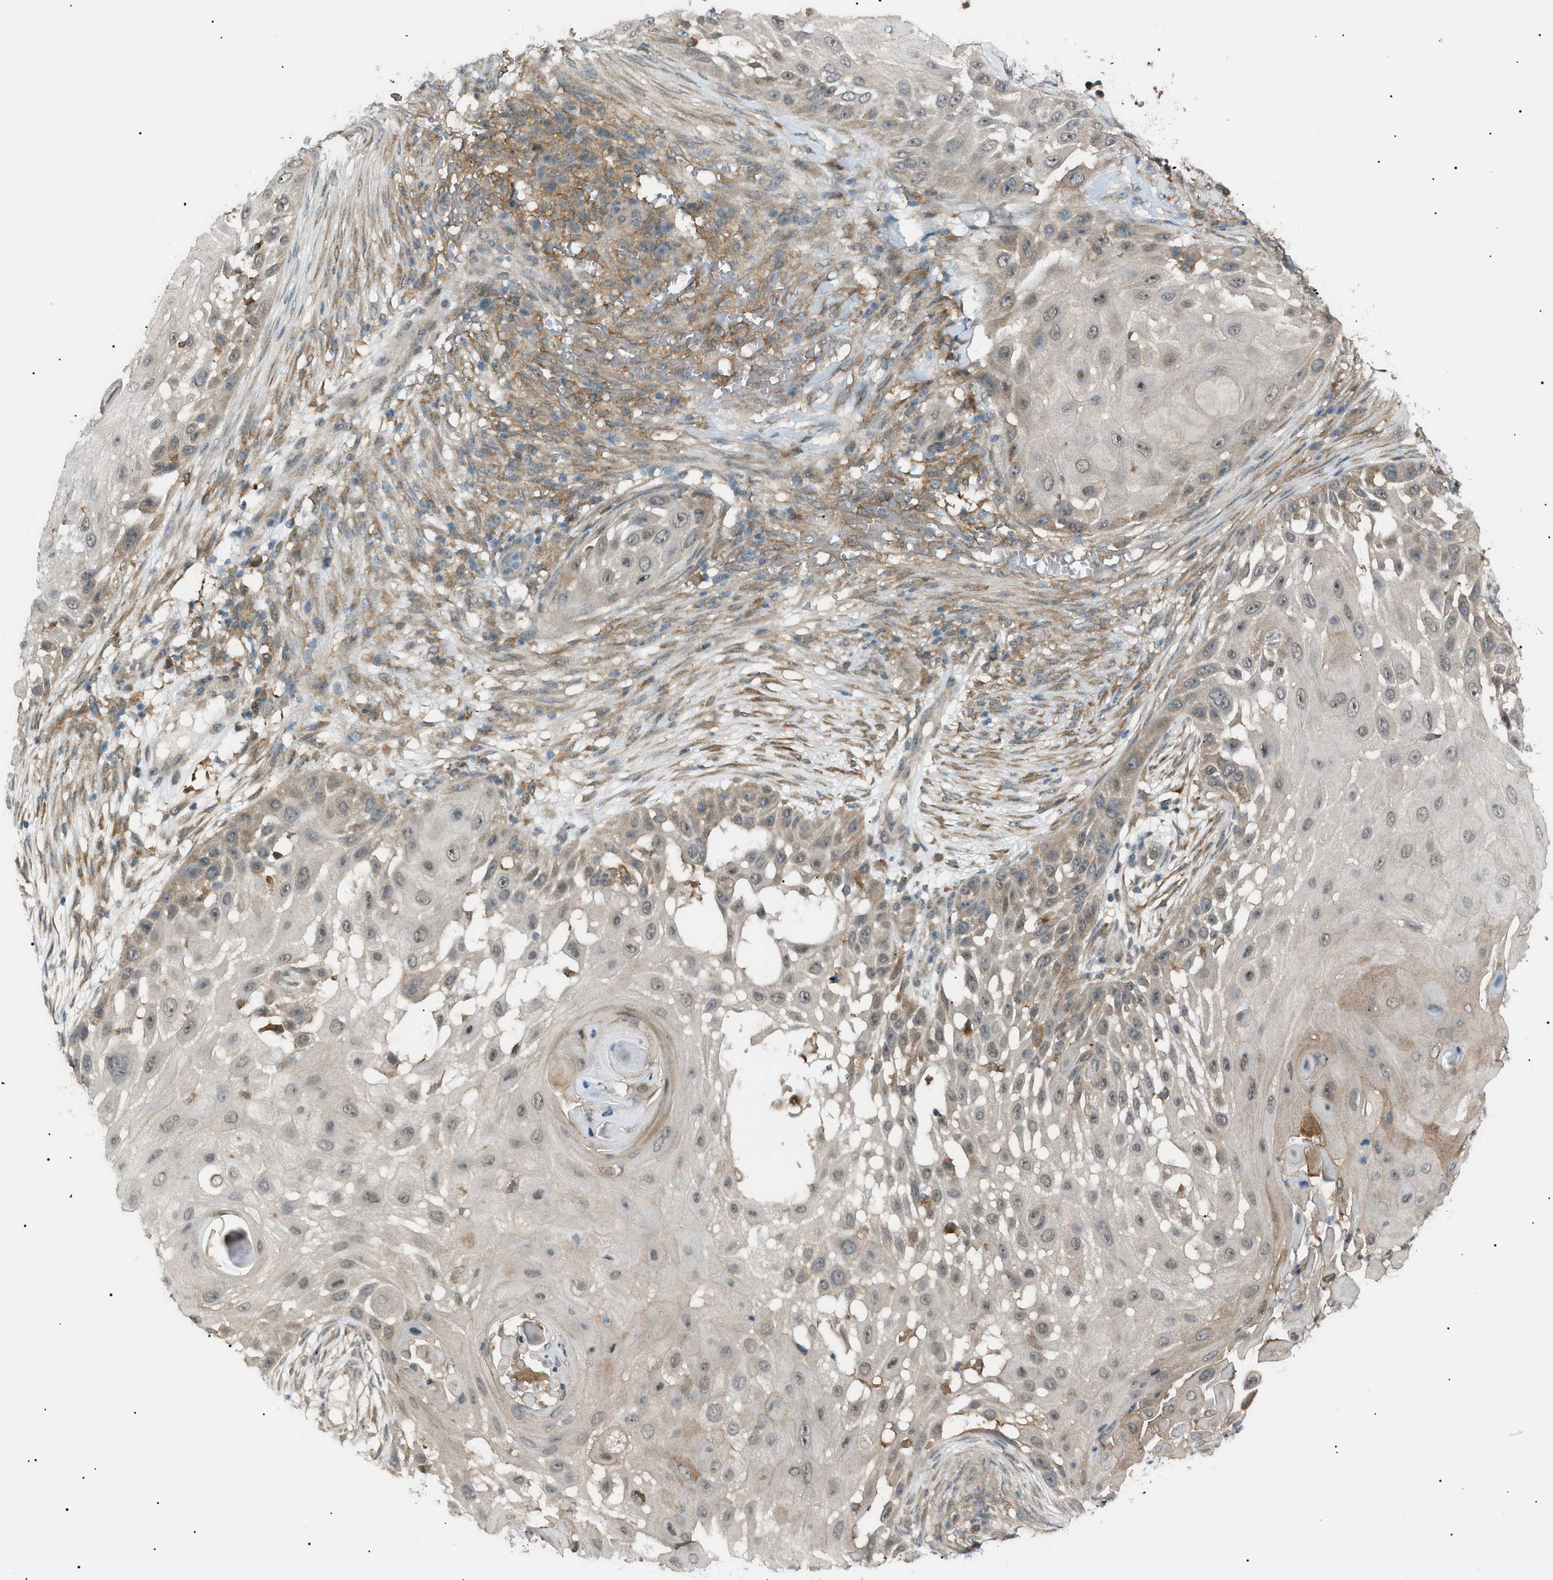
{"staining": {"intensity": "weak", "quantity": "<25%", "location": "cytoplasmic/membranous"}, "tissue": "skin cancer", "cell_type": "Tumor cells", "image_type": "cancer", "snomed": [{"axis": "morphology", "description": "Squamous cell carcinoma, NOS"}, {"axis": "topography", "description": "Skin"}], "caption": "The IHC photomicrograph has no significant expression in tumor cells of skin cancer (squamous cell carcinoma) tissue.", "gene": "LPIN2", "patient": {"sex": "female", "age": 44}}